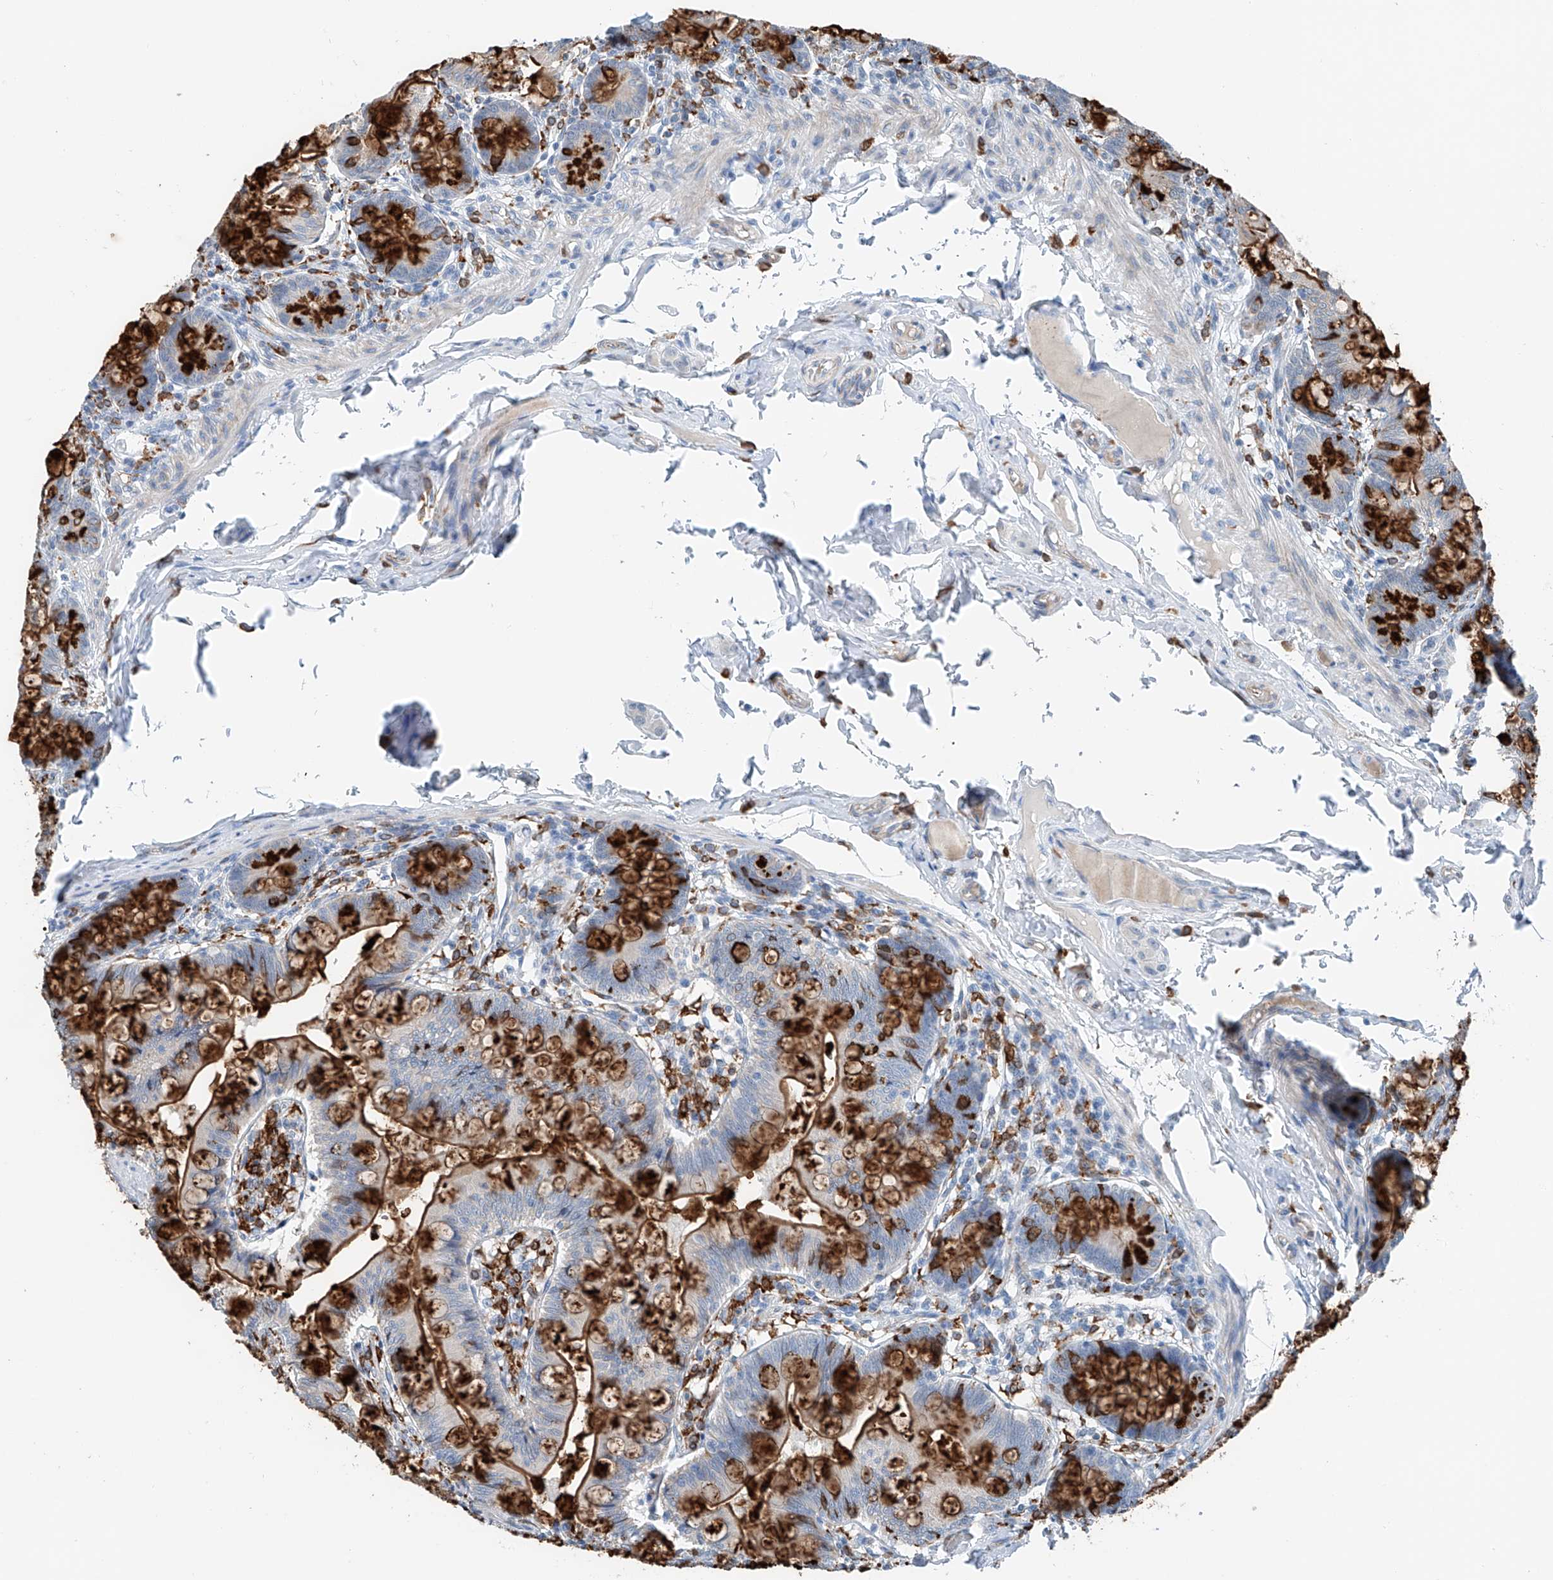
{"staining": {"intensity": "strong", "quantity": "25%-75%", "location": "cytoplasmic/membranous"}, "tissue": "small intestine", "cell_type": "Glandular cells", "image_type": "normal", "snomed": [{"axis": "morphology", "description": "Normal tissue, NOS"}, {"axis": "topography", "description": "Small intestine"}], "caption": "Glandular cells reveal strong cytoplasmic/membranous staining in about 25%-75% of cells in benign small intestine. The staining is performed using DAB (3,3'-diaminobenzidine) brown chromogen to label protein expression. The nuclei are counter-stained blue using hematoxylin.", "gene": "TBXAS1", "patient": {"sex": "male", "age": 7}}